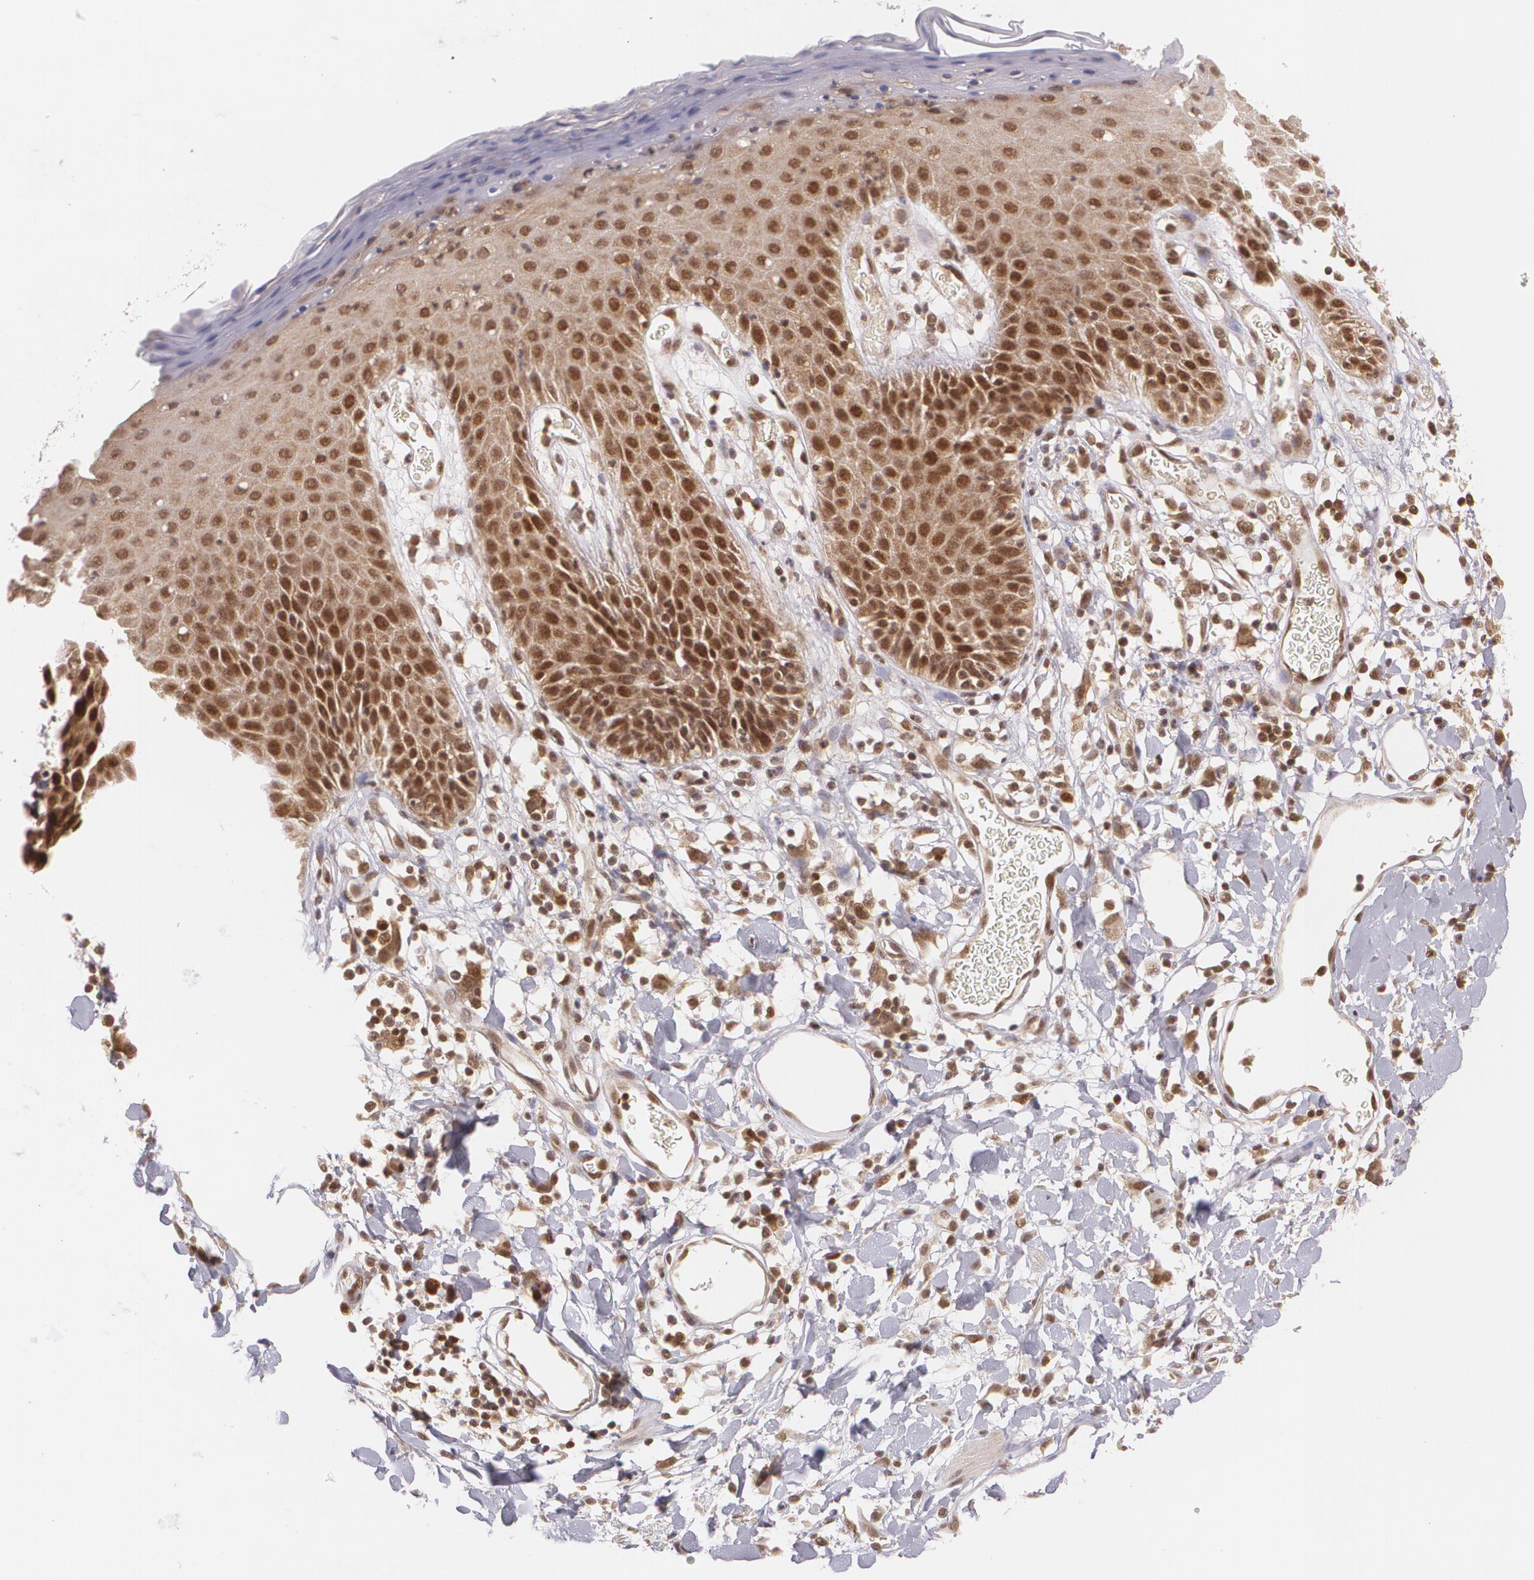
{"staining": {"intensity": "moderate", "quantity": "25%-75%", "location": "cytoplasmic/membranous,nuclear"}, "tissue": "skin", "cell_type": "Epidermal cells", "image_type": "normal", "snomed": [{"axis": "morphology", "description": "Normal tissue, NOS"}, {"axis": "topography", "description": "Vulva"}, {"axis": "topography", "description": "Peripheral nerve tissue"}], "caption": "Immunohistochemical staining of benign skin shows moderate cytoplasmic/membranous,nuclear protein positivity in about 25%-75% of epidermal cells.", "gene": "CUL2", "patient": {"sex": "female", "age": 68}}